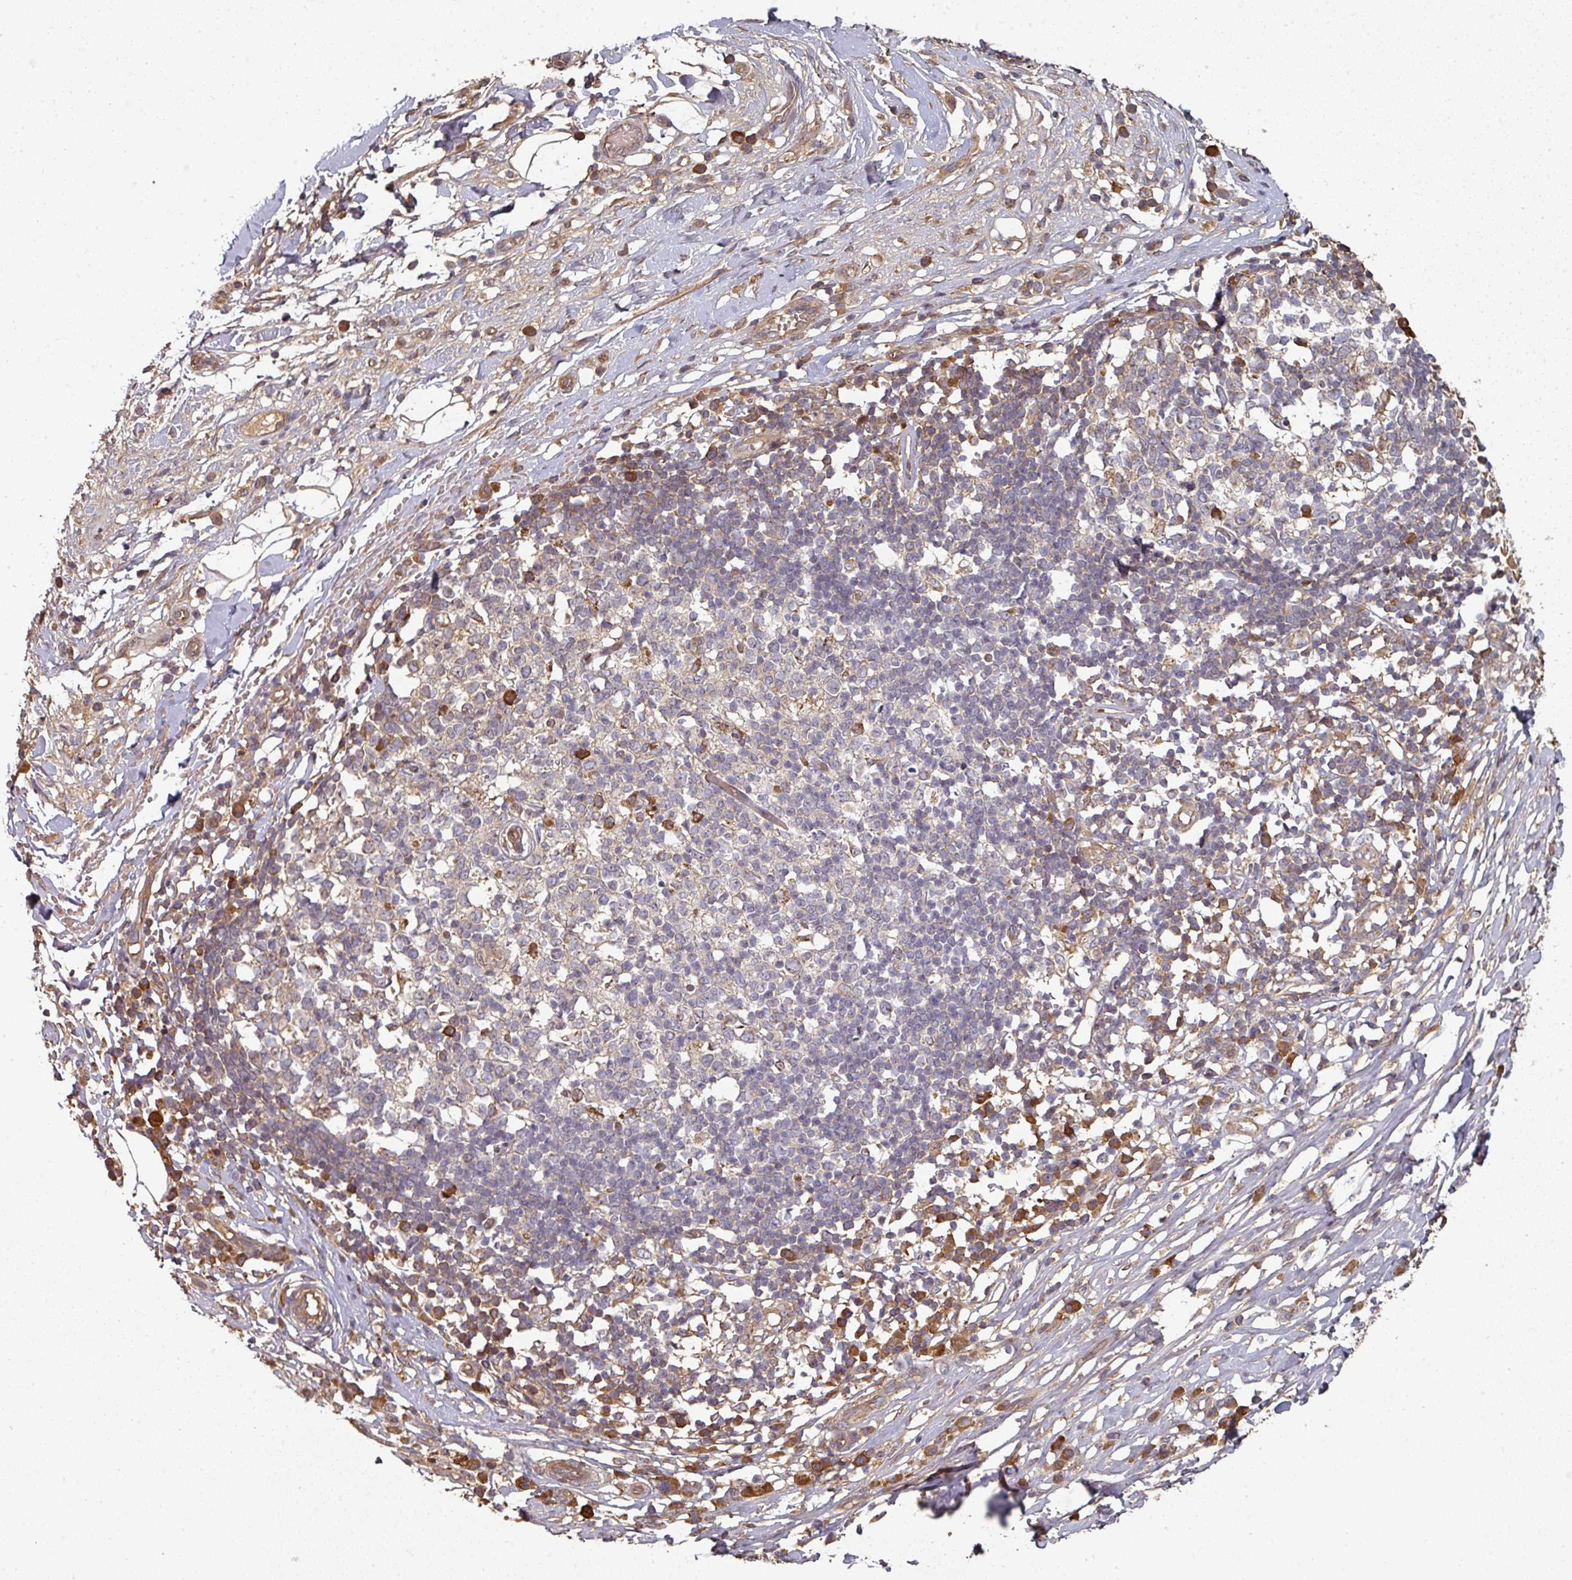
{"staining": {"intensity": "weak", "quantity": "<25%", "location": "cytoplasmic/membranous"}, "tissue": "melanoma", "cell_type": "Tumor cells", "image_type": "cancer", "snomed": [{"axis": "morphology", "description": "Malignant melanoma, NOS"}, {"axis": "topography", "description": "Skin"}], "caption": "The immunohistochemistry (IHC) photomicrograph has no significant expression in tumor cells of melanoma tissue.", "gene": "EDEM2", "patient": {"sex": "male", "age": 66}}